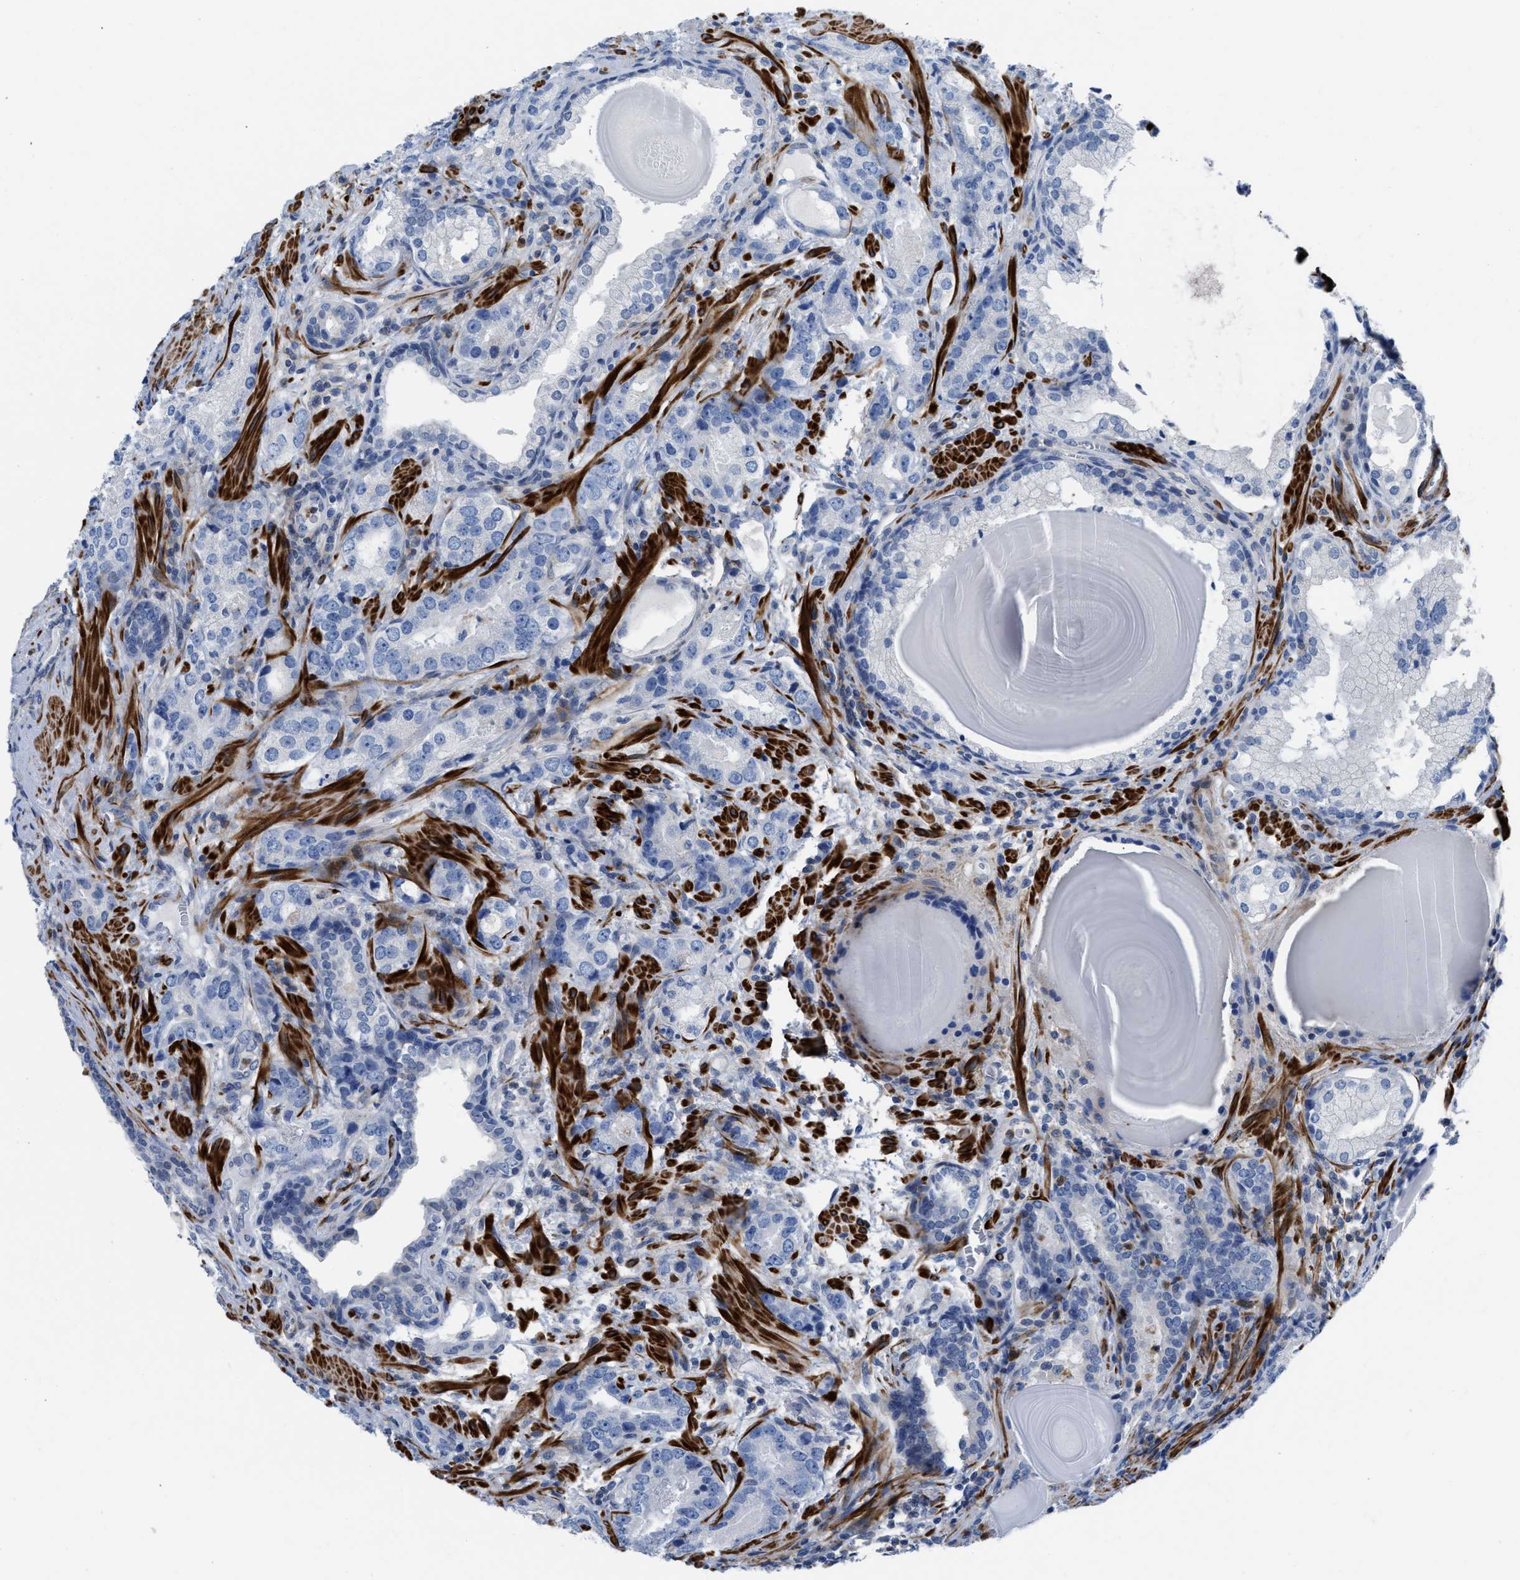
{"staining": {"intensity": "negative", "quantity": "none", "location": "none"}, "tissue": "prostate cancer", "cell_type": "Tumor cells", "image_type": "cancer", "snomed": [{"axis": "morphology", "description": "Adenocarcinoma, High grade"}, {"axis": "topography", "description": "Prostate"}], "caption": "Human prostate cancer stained for a protein using IHC displays no positivity in tumor cells.", "gene": "PRMT2", "patient": {"sex": "male", "age": 63}}